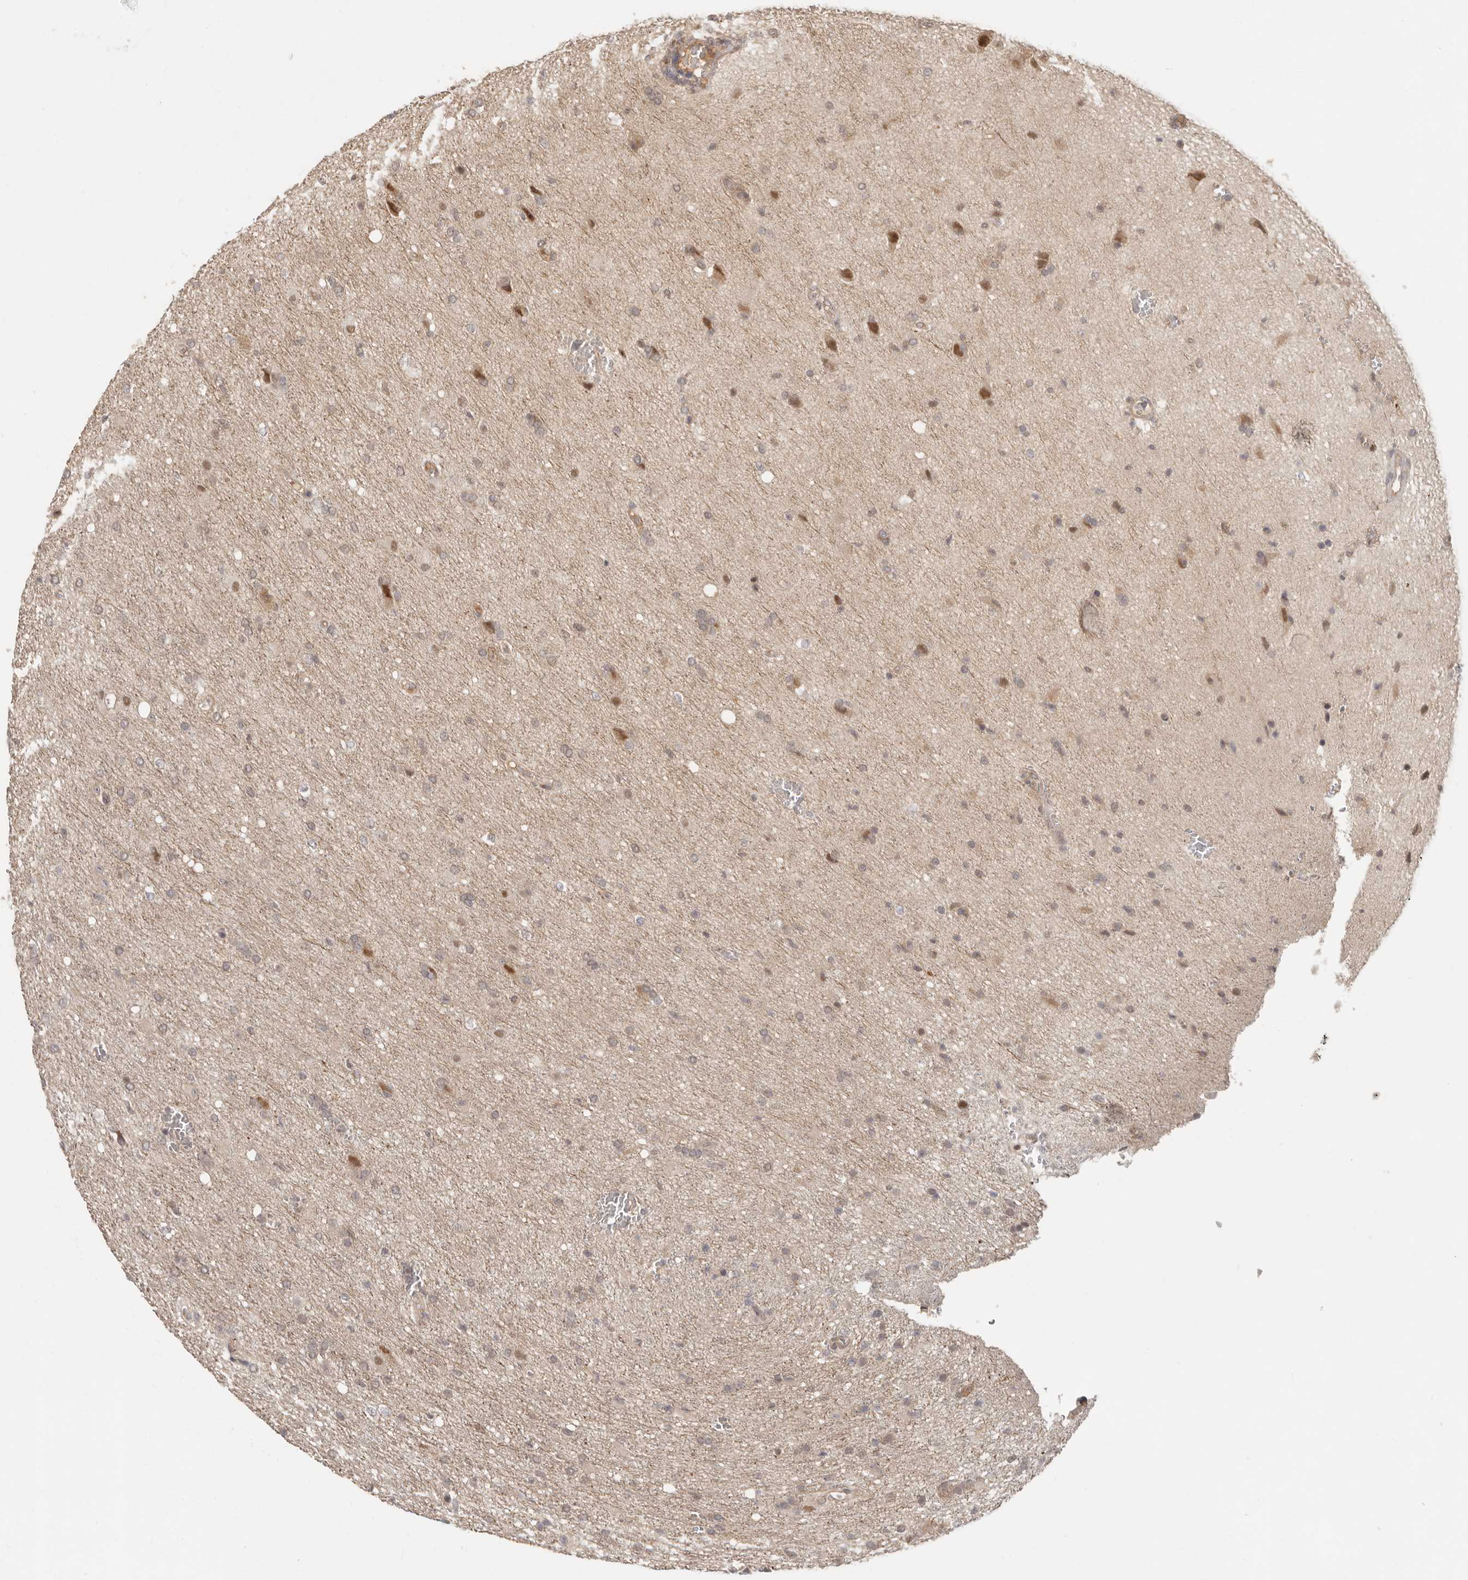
{"staining": {"intensity": "negative", "quantity": "none", "location": "none"}, "tissue": "glioma", "cell_type": "Tumor cells", "image_type": "cancer", "snomed": [{"axis": "morphology", "description": "Glioma, malignant, High grade"}, {"axis": "topography", "description": "Brain"}], "caption": "Immunohistochemistry (IHC) histopathology image of neoplastic tissue: malignant glioma (high-grade) stained with DAB (3,3'-diaminobenzidine) reveals no significant protein staining in tumor cells.", "gene": "PSMA5", "patient": {"sex": "female", "age": 57}}